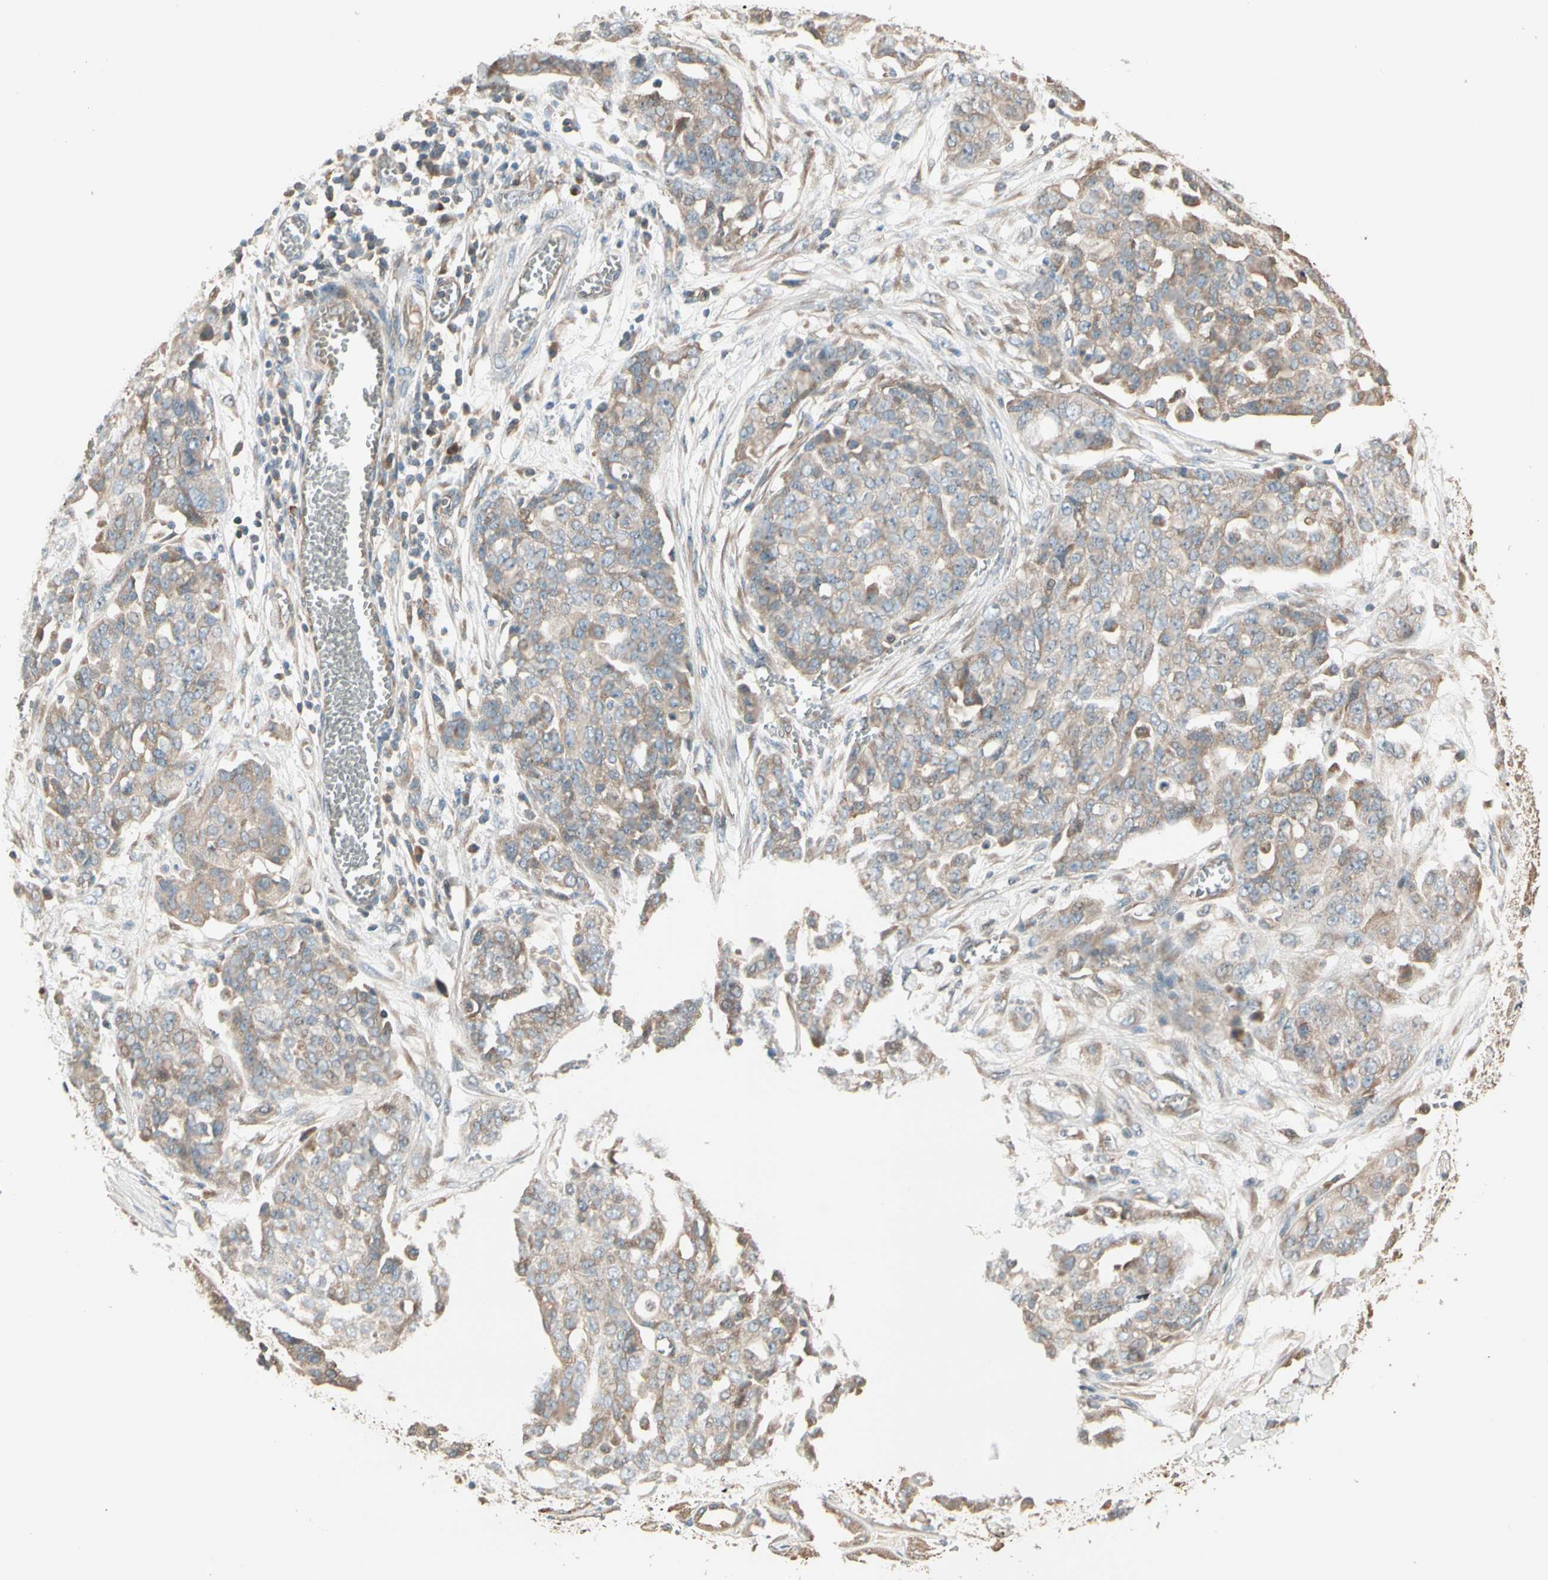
{"staining": {"intensity": "weak", "quantity": ">75%", "location": "cytoplasmic/membranous"}, "tissue": "ovarian cancer", "cell_type": "Tumor cells", "image_type": "cancer", "snomed": [{"axis": "morphology", "description": "Cystadenocarcinoma, serous, NOS"}, {"axis": "topography", "description": "Soft tissue"}, {"axis": "topography", "description": "Ovary"}], "caption": "Immunohistochemistry histopathology image of ovarian cancer (serous cystadenocarcinoma) stained for a protein (brown), which demonstrates low levels of weak cytoplasmic/membranous expression in about >75% of tumor cells.", "gene": "TNFRSF21", "patient": {"sex": "female", "age": 57}}